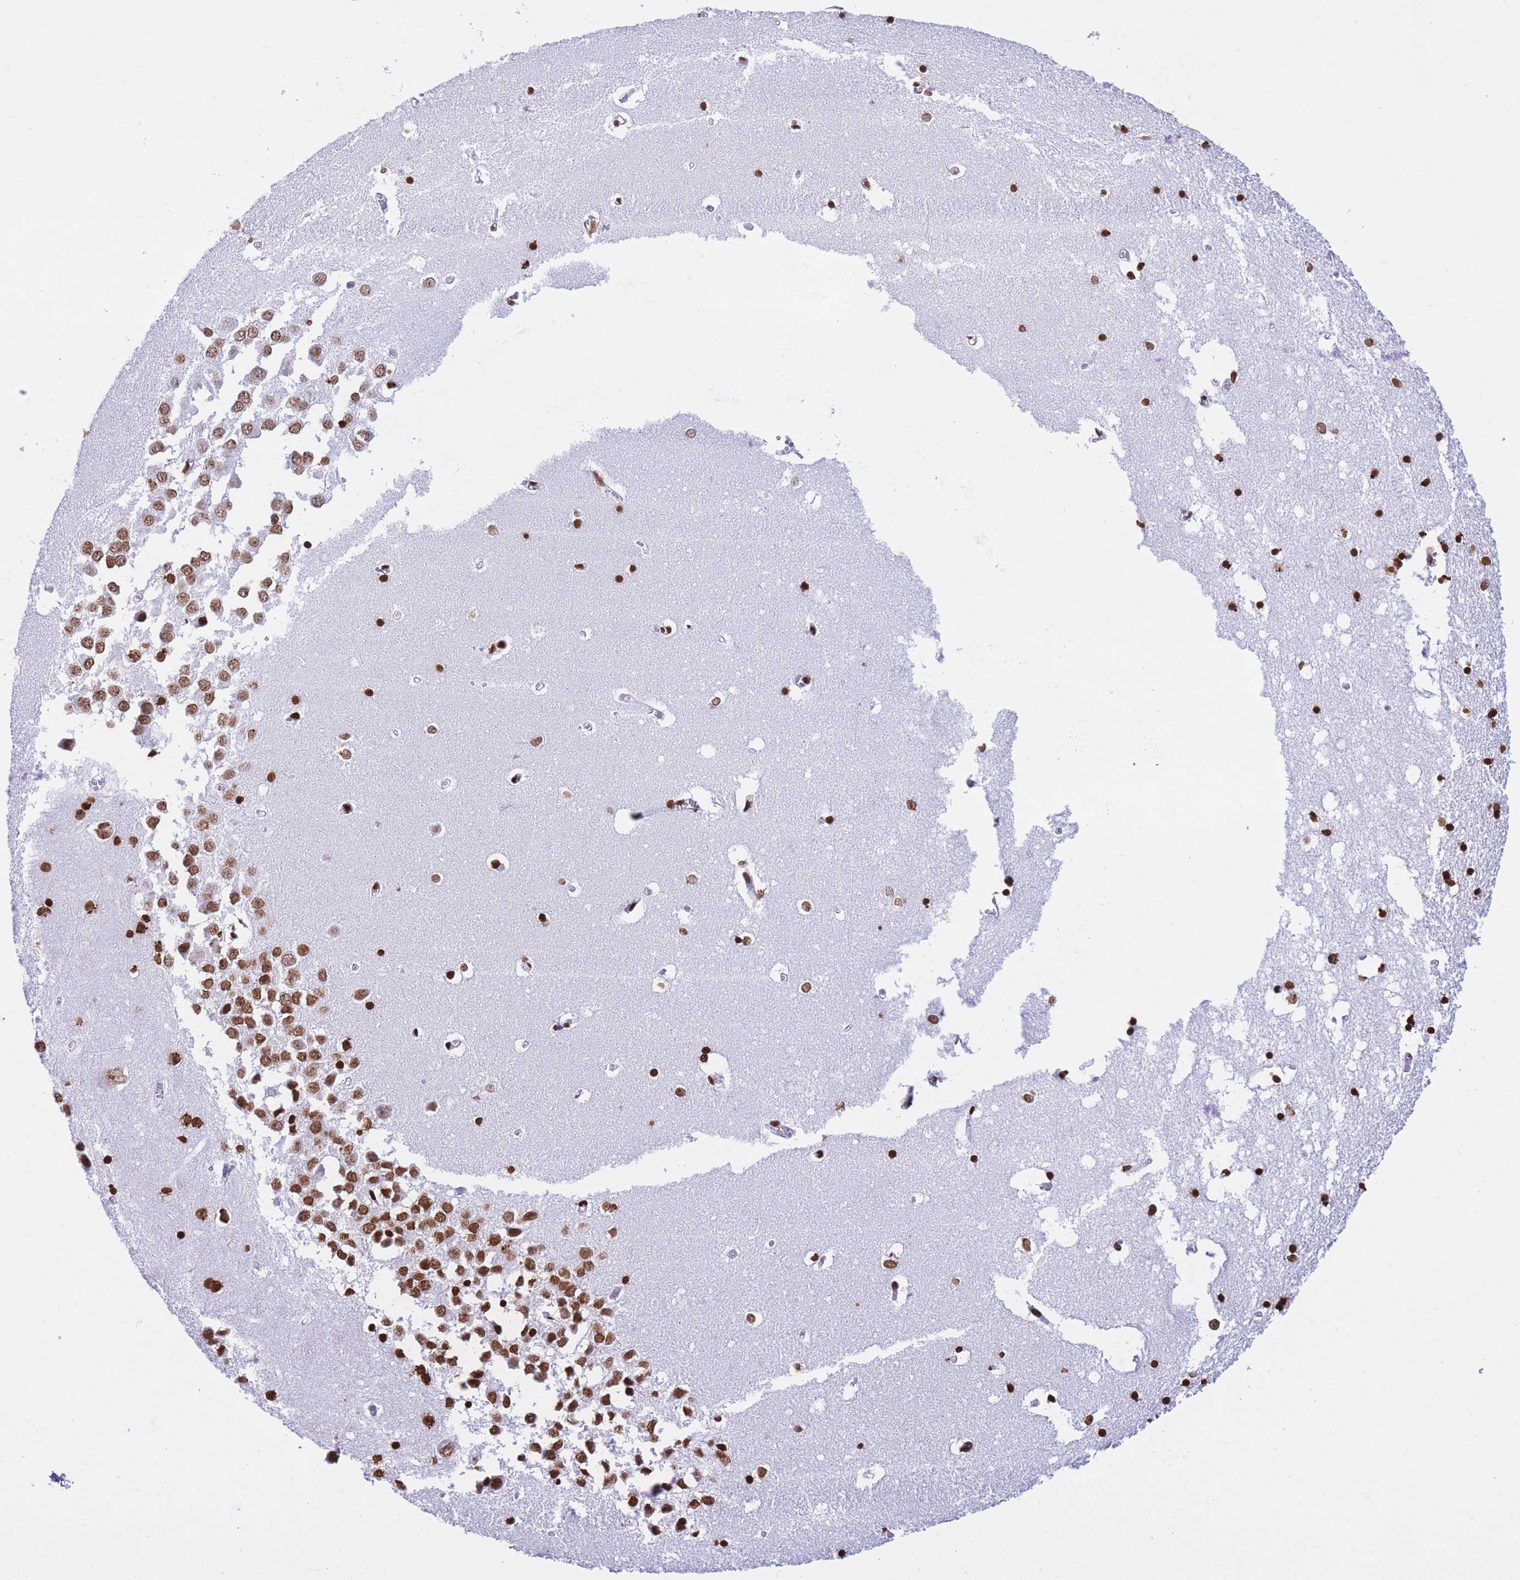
{"staining": {"intensity": "strong", "quantity": ">75%", "location": "nuclear"}, "tissue": "hippocampus", "cell_type": "Glial cells", "image_type": "normal", "snomed": [{"axis": "morphology", "description": "Normal tissue, NOS"}, {"axis": "topography", "description": "Hippocampus"}], "caption": "Protein expression analysis of normal hippocampus demonstrates strong nuclear expression in about >75% of glial cells.", "gene": "H2BC10", "patient": {"sex": "male", "age": 70}}